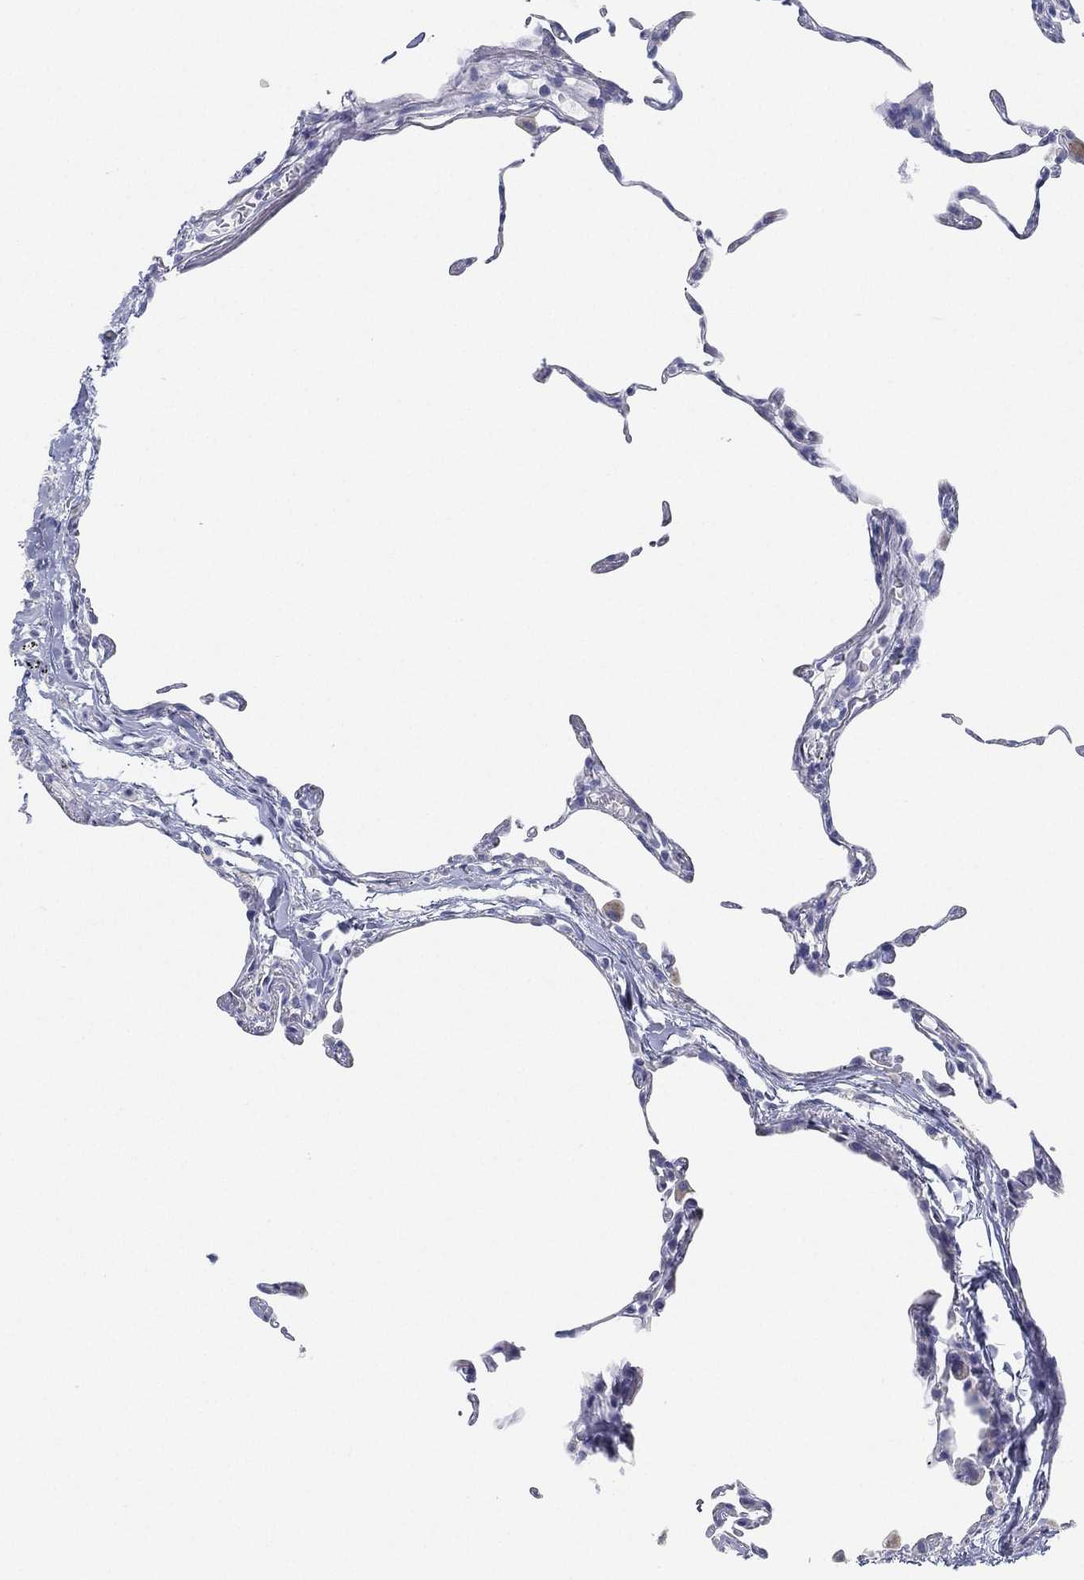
{"staining": {"intensity": "negative", "quantity": "none", "location": "none"}, "tissue": "lung", "cell_type": "Alveolar cells", "image_type": "normal", "snomed": [{"axis": "morphology", "description": "Normal tissue, NOS"}, {"axis": "topography", "description": "Lung"}], "caption": "Alveolar cells show no significant expression in benign lung. (Immunohistochemistry (ihc), brightfield microscopy, high magnification).", "gene": "GPR61", "patient": {"sex": "female", "age": 57}}